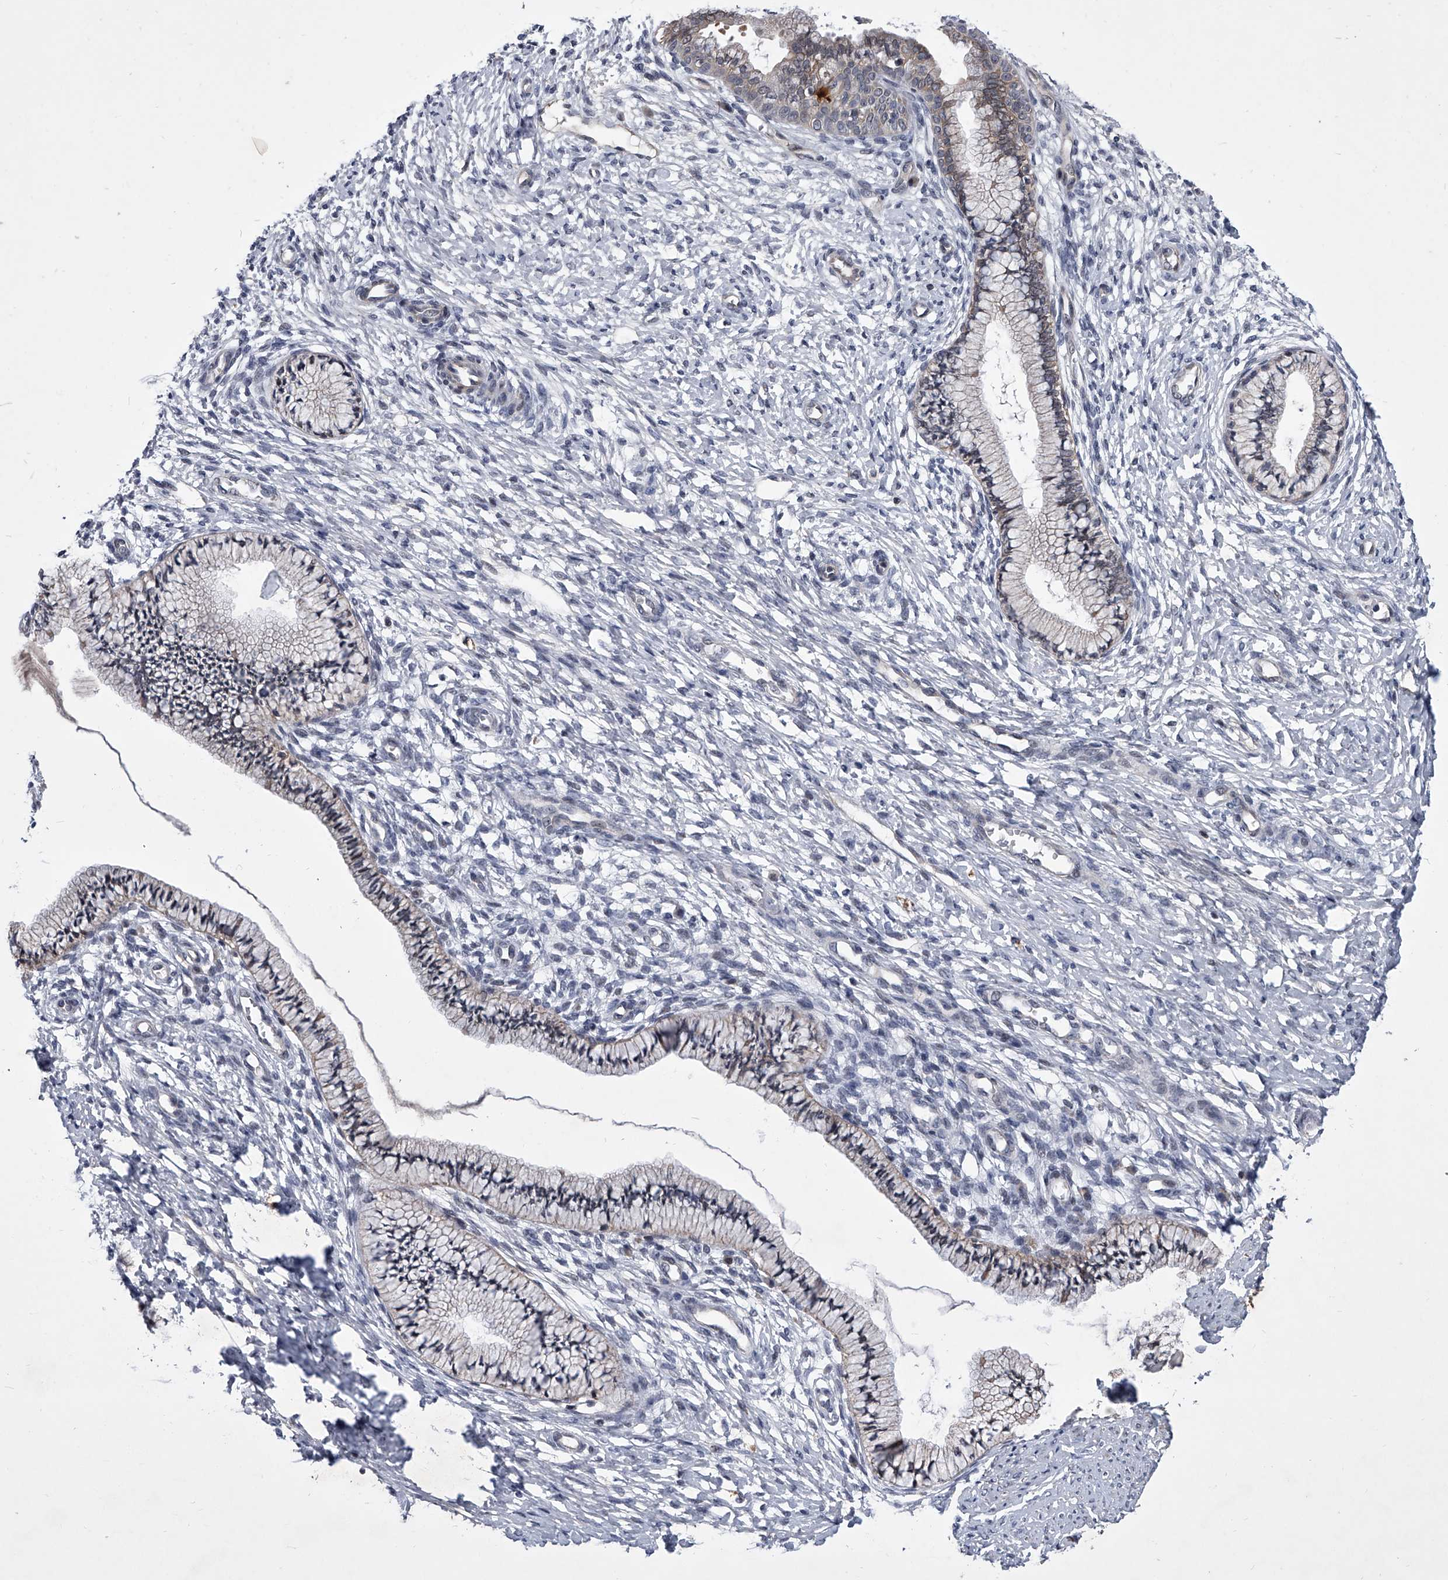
{"staining": {"intensity": "moderate", "quantity": "25%-75%", "location": "cytoplasmic/membranous,nuclear"}, "tissue": "cervix", "cell_type": "Glandular cells", "image_type": "normal", "snomed": [{"axis": "morphology", "description": "Normal tissue, NOS"}, {"axis": "topography", "description": "Cervix"}], "caption": "Approximately 25%-75% of glandular cells in benign human cervix exhibit moderate cytoplasmic/membranous,nuclear protein staining as visualized by brown immunohistochemical staining.", "gene": "ZNF76", "patient": {"sex": "female", "age": 36}}